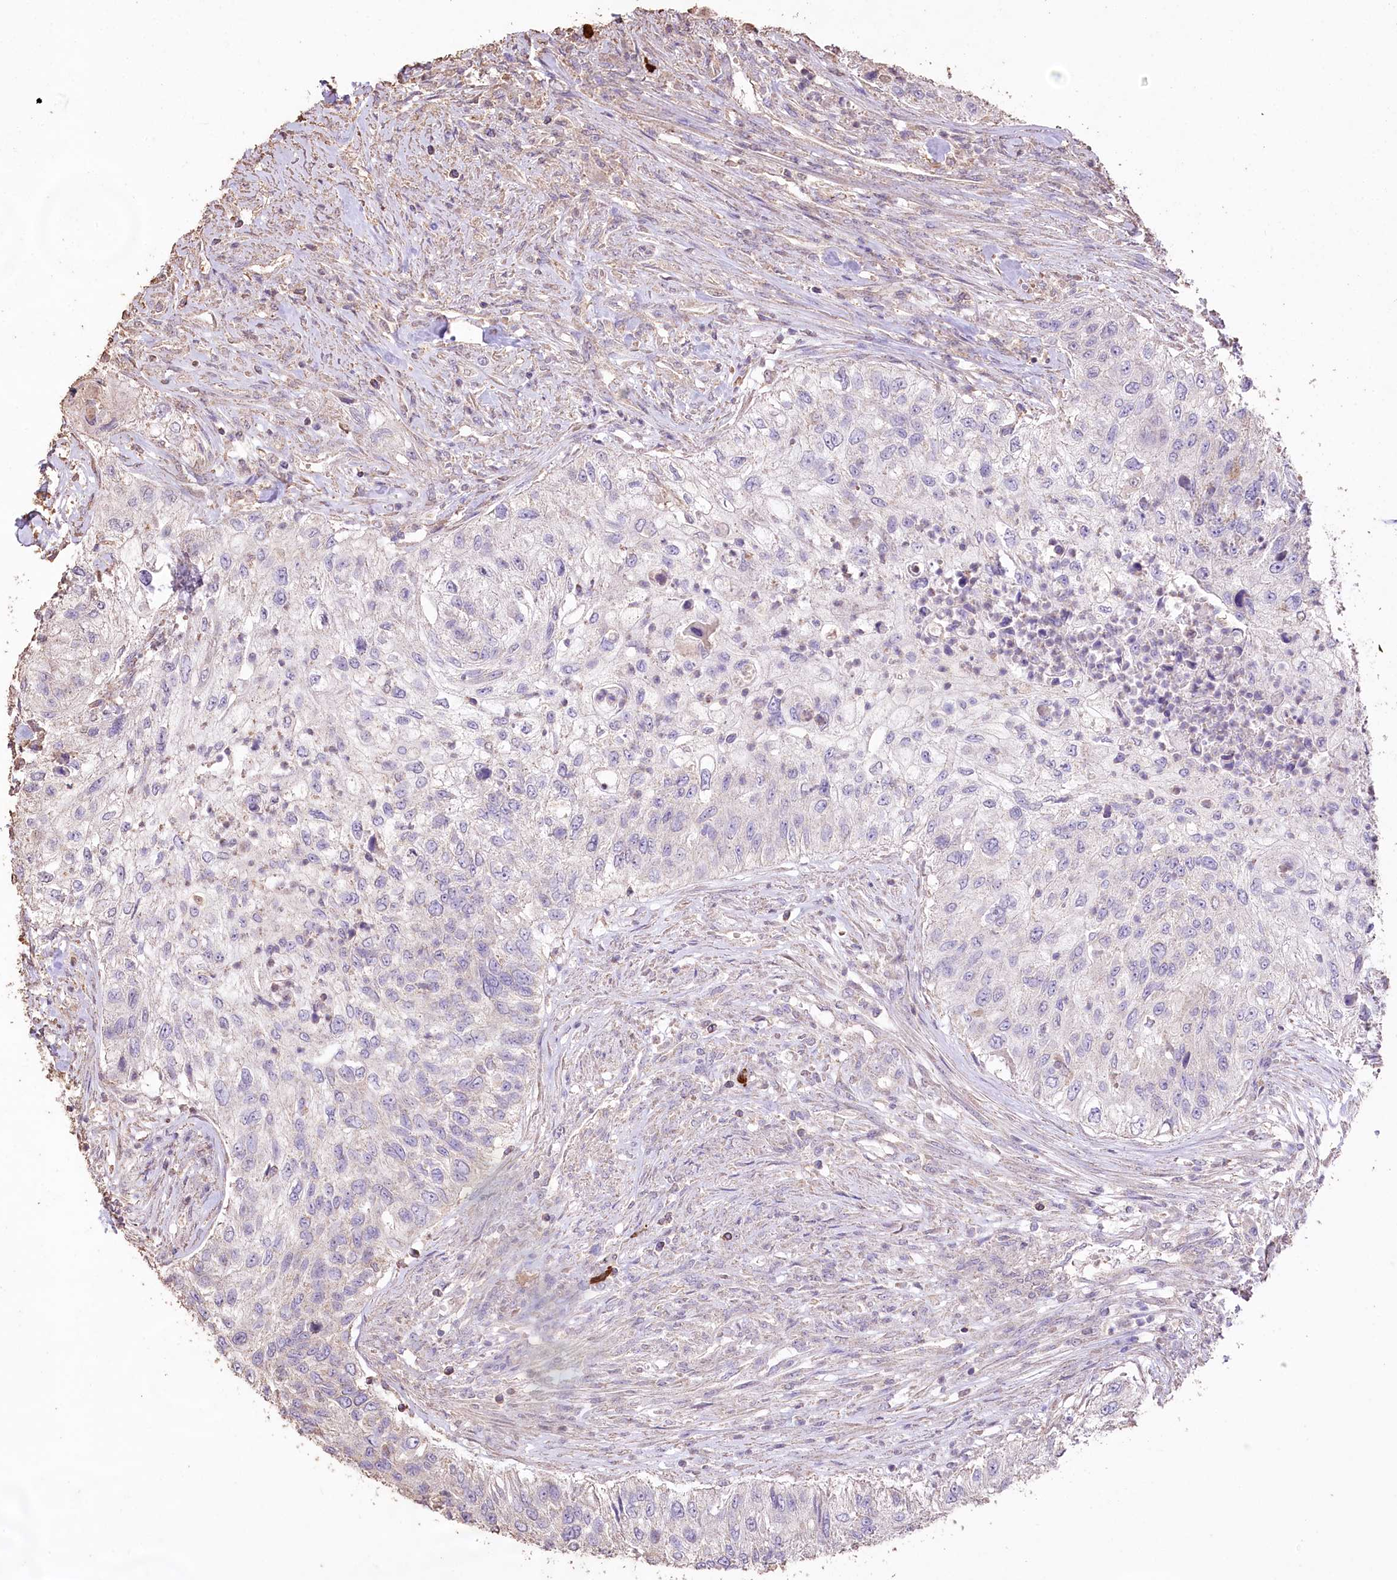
{"staining": {"intensity": "negative", "quantity": "none", "location": "none"}, "tissue": "urothelial cancer", "cell_type": "Tumor cells", "image_type": "cancer", "snomed": [{"axis": "morphology", "description": "Urothelial carcinoma, High grade"}, {"axis": "topography", "description": "Urinary bladder"}], "caption": "The immunohistochemistry (IHC) micrograph has no significant positivity in tumor cells of urothelial carcinoma (high-grade) tissue.", "gene": "IREB2", "patient": {"sex": "female", "age": 60}}